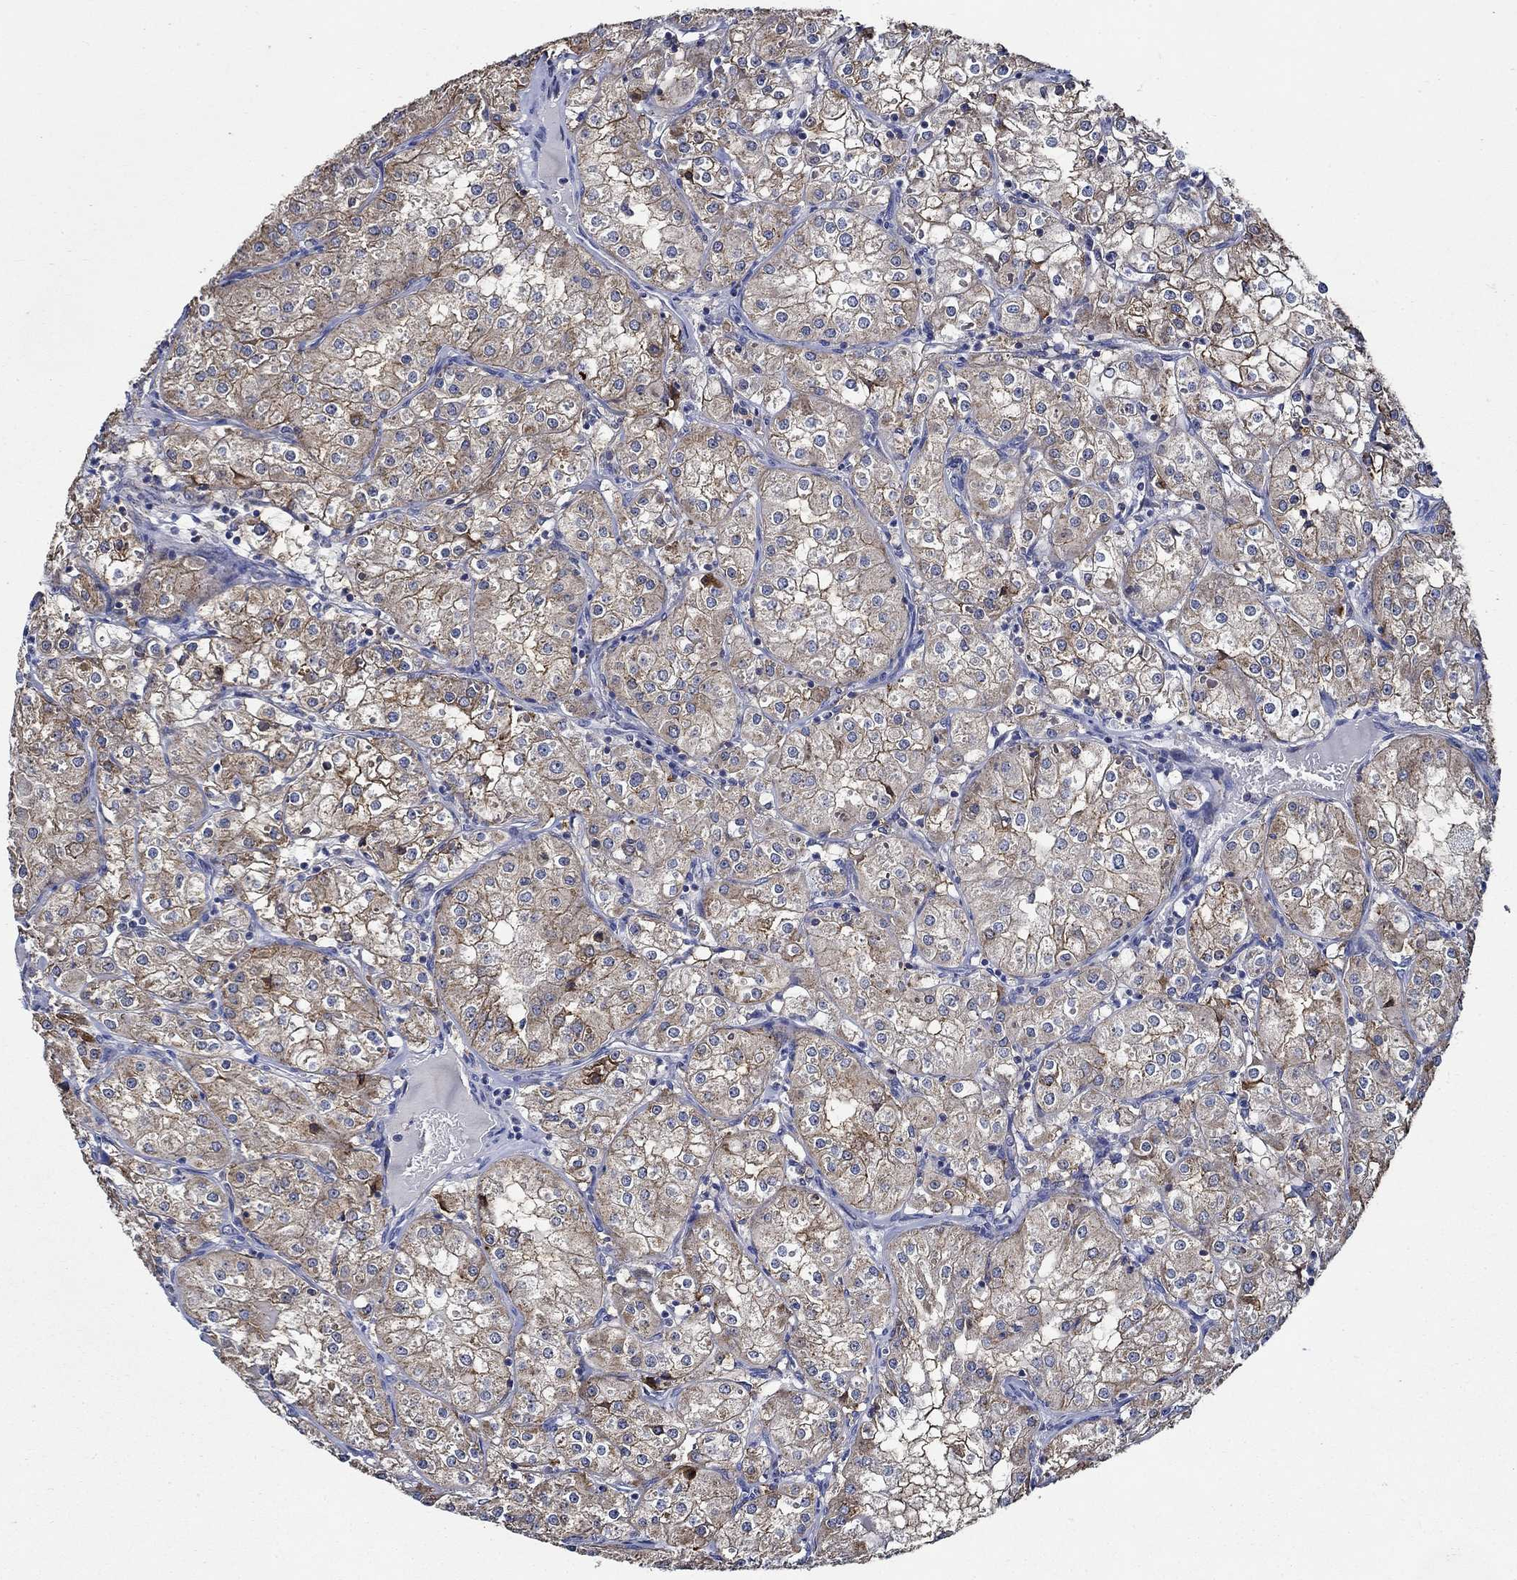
{"staining": {"intensity": "moderate", "quantity": ">75%", "location": "cytoplasmic/membranous"}, "tissue": "renal cancer", "cell_type": "Tumor cells", "image_type": "cancer", "snomed": [{"axis": "morphology", "description": "Adenocarcinoma, NOS"}, {"axis": "topography", "description": "Kidney"}], "caption": "Adenocarcinoma (renal) stained with DAB (3,3'-diaminobenzidine) IHC displays medium levels of moderate cytoplasmic/membranous staining in approximately >75% of tumor cells.", "gene": "WDR53", "patient": {"sex": "male", "age": 77}}